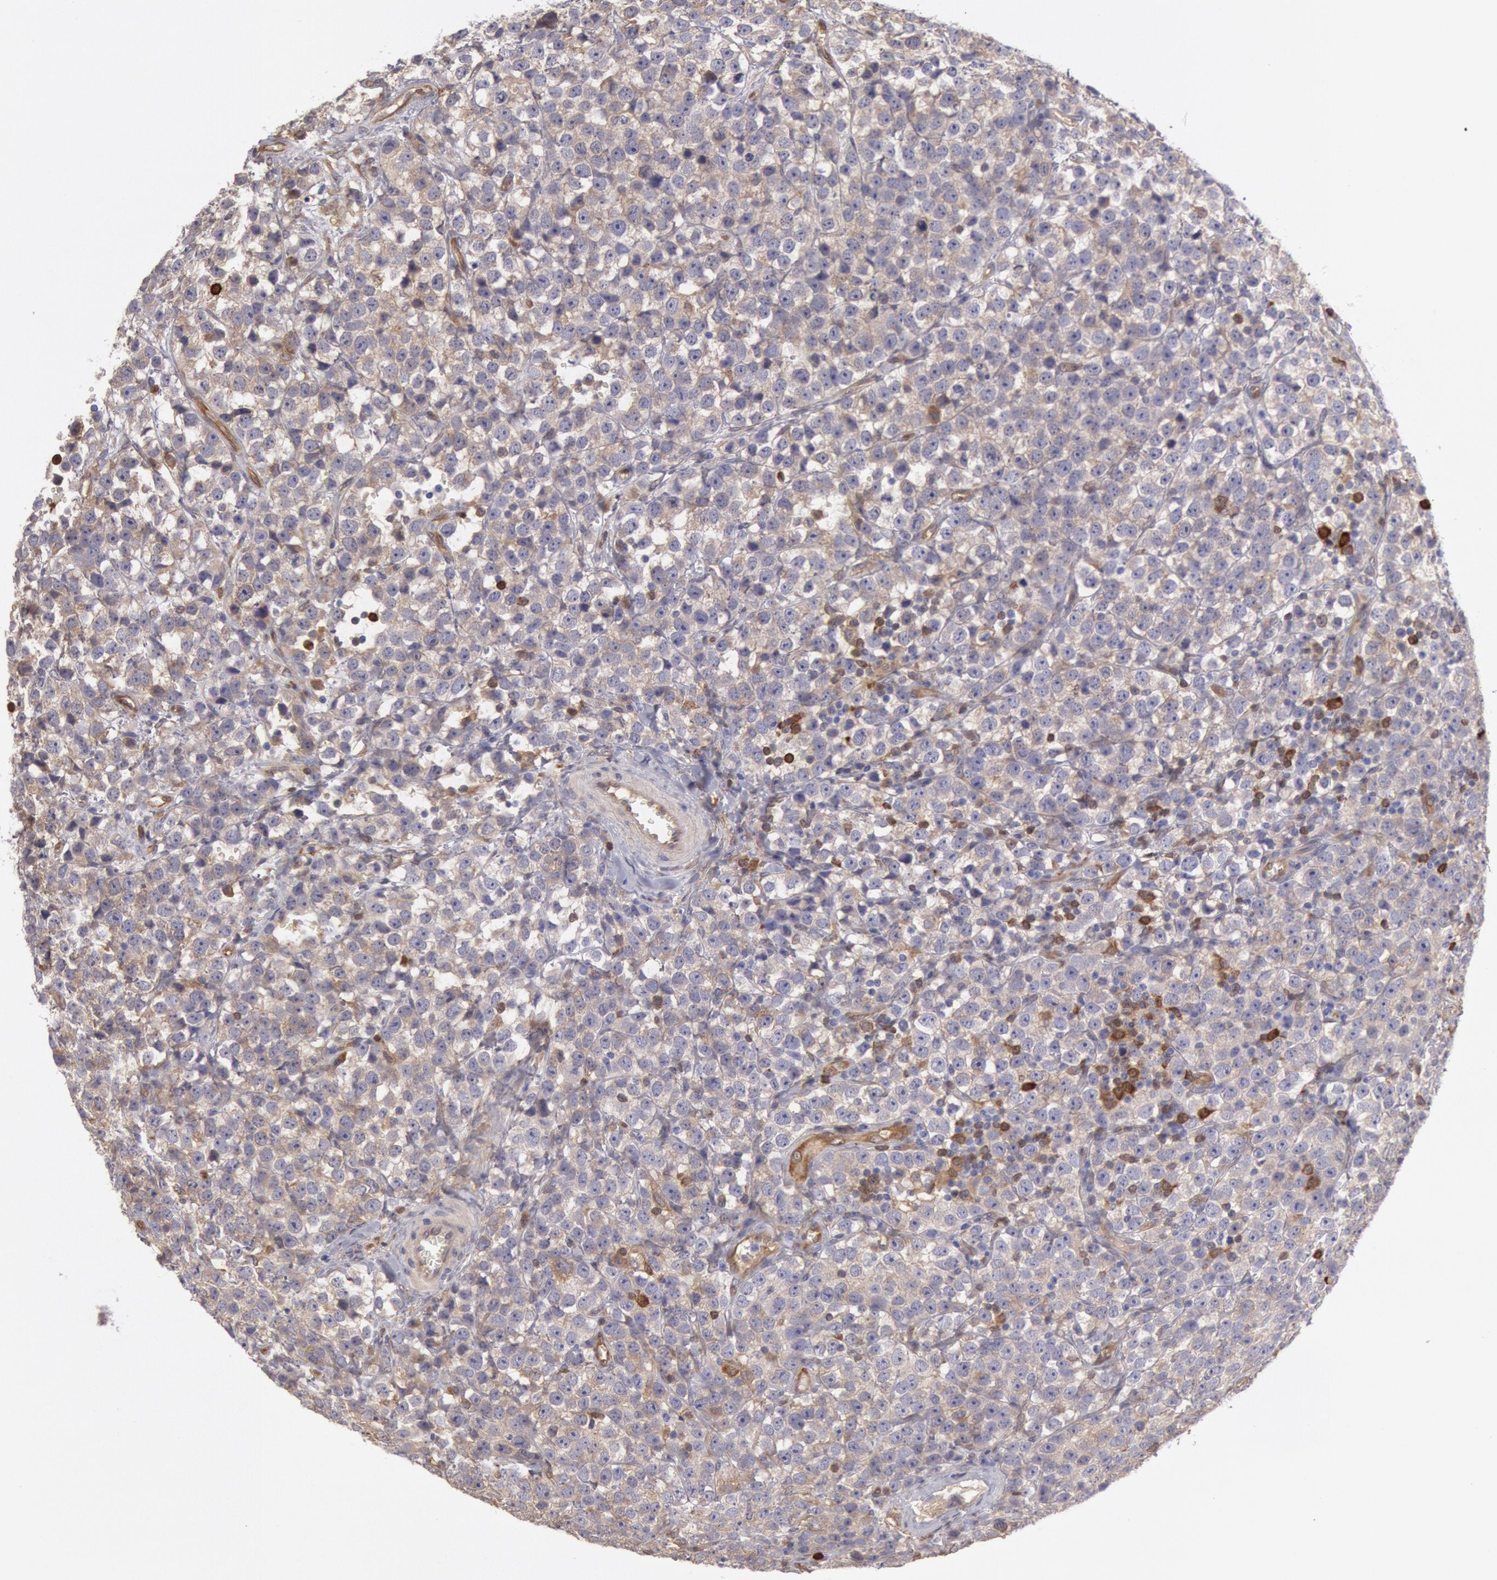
{"staining": {"intensity": "moderate", "quantity": "<25%", "location": "cytoplasmic/membranous"}, "tissue": "testis cancer", "cell_type": "Tumor cells", "image_type": "cancer", "snomed": [{"axis": "morphology", "description": "Seminoma, NOS"}, {"axis": "topography", "description": "Testis"}], "caption": "Human testis cancer (seminoma) stained for a protein (brown) exhibits moderate cytoplasmic/membranous positive expression in approximately <25% of tumor cells.", "gene": "CCDC50", "patient": {"sex": "male", "age": 25}}